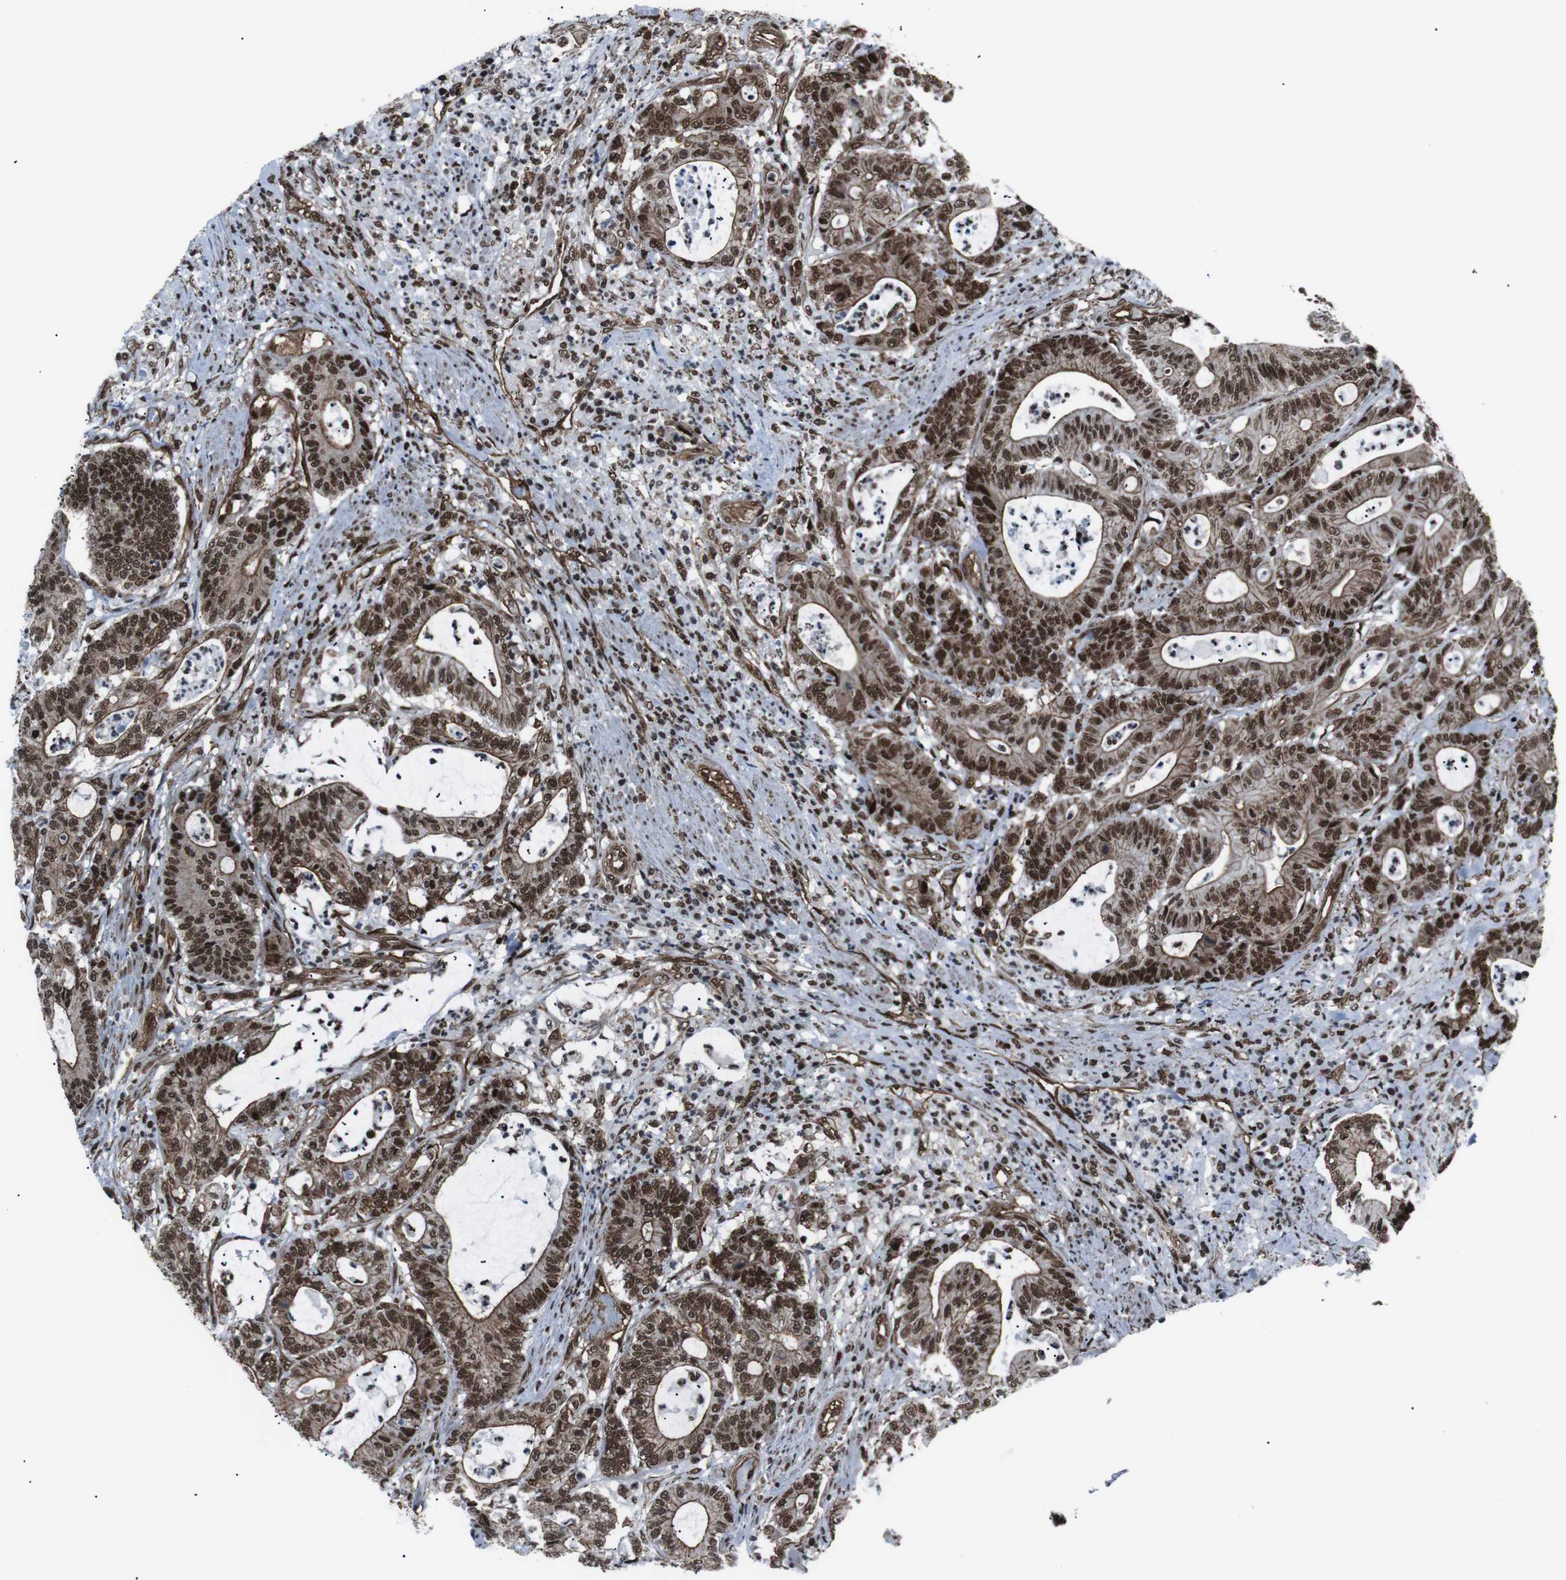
{"staining": {"intensity": "strong", "quantity": ">75%", "location": "cytoplasmic/membranous,nuclear"}, "tissue": "colorectal cancer", "cell_type": "Tumor cells", "image_type": "cancer", "snomed": [{"axis": "morphology", "description": "Adenocarcinoma, NOS"}, {"axis": "topography", "description": "Colon"}], "caption": "A micrograph showing strong cytoplasmic/membranous and nuclear expression in approximately >75% of tumor cells in colorectal adenocarcinoma, as visualized by brown immunohistochemical staining.", "gene": "HNRNPU", "patient": {"sex": "female", "age": 84}}